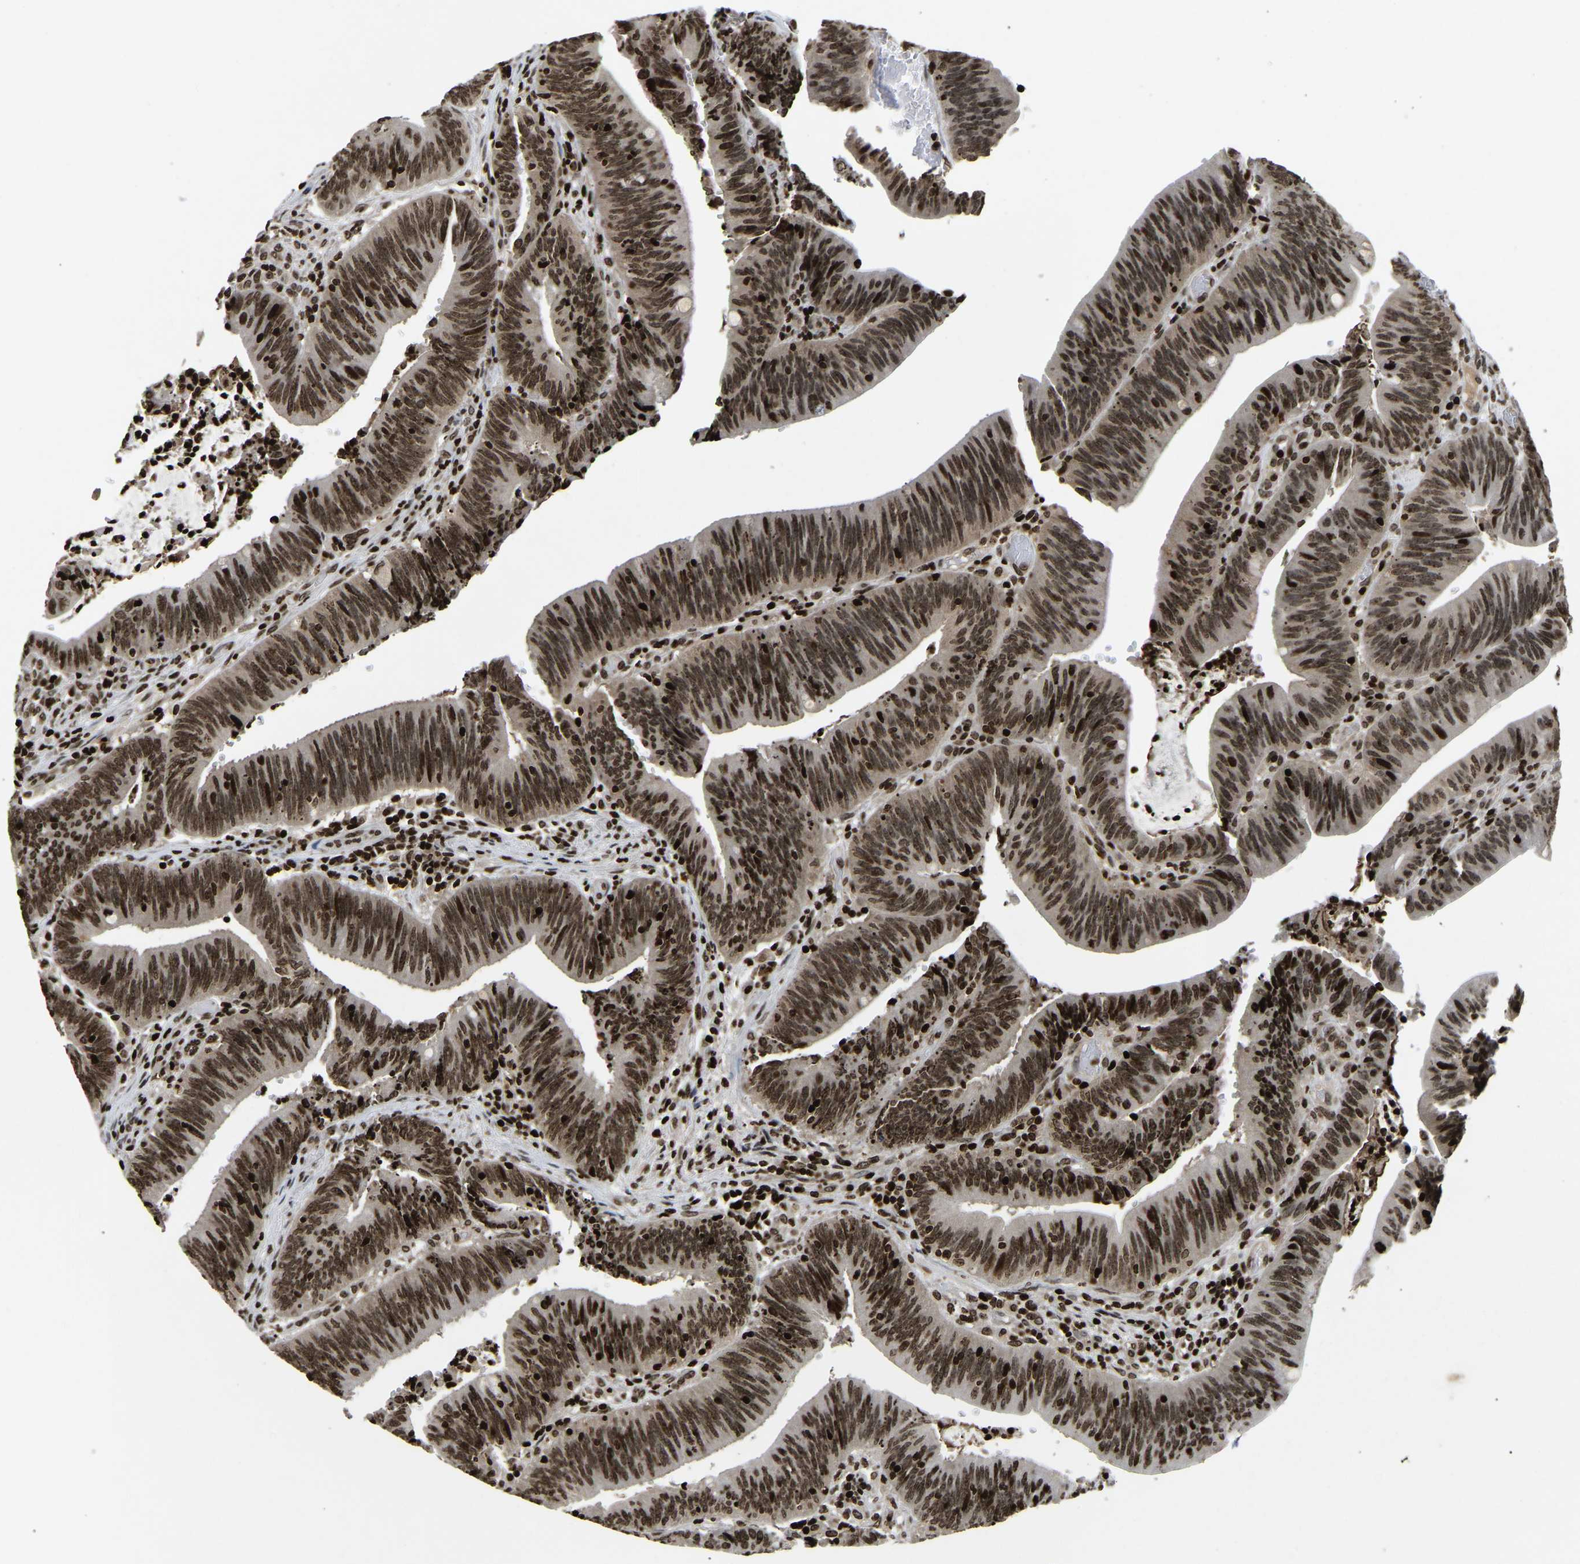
{"staining": {"intensity": "strong", "quantity": ">75%", "location": "nuclear"}, "tissue": "colorectal cancer", "cell_type": "Tumor cells", "image_type": "cancer", "snomed": [{"axis": "morphology", "description": "Normal tissue, NOS"}, {"axis": "morphology", "description": "Adenocarcinoma, NOS"}, {"axis": "topography", "description": "Rectum"}], "caption": "A brown stain labels strong nuclear staining of a protein in adenocarcinoma (colorectal) tumor cells.", "gene": "LRRC61", "patient": {"sex": "female", "age": 66}}